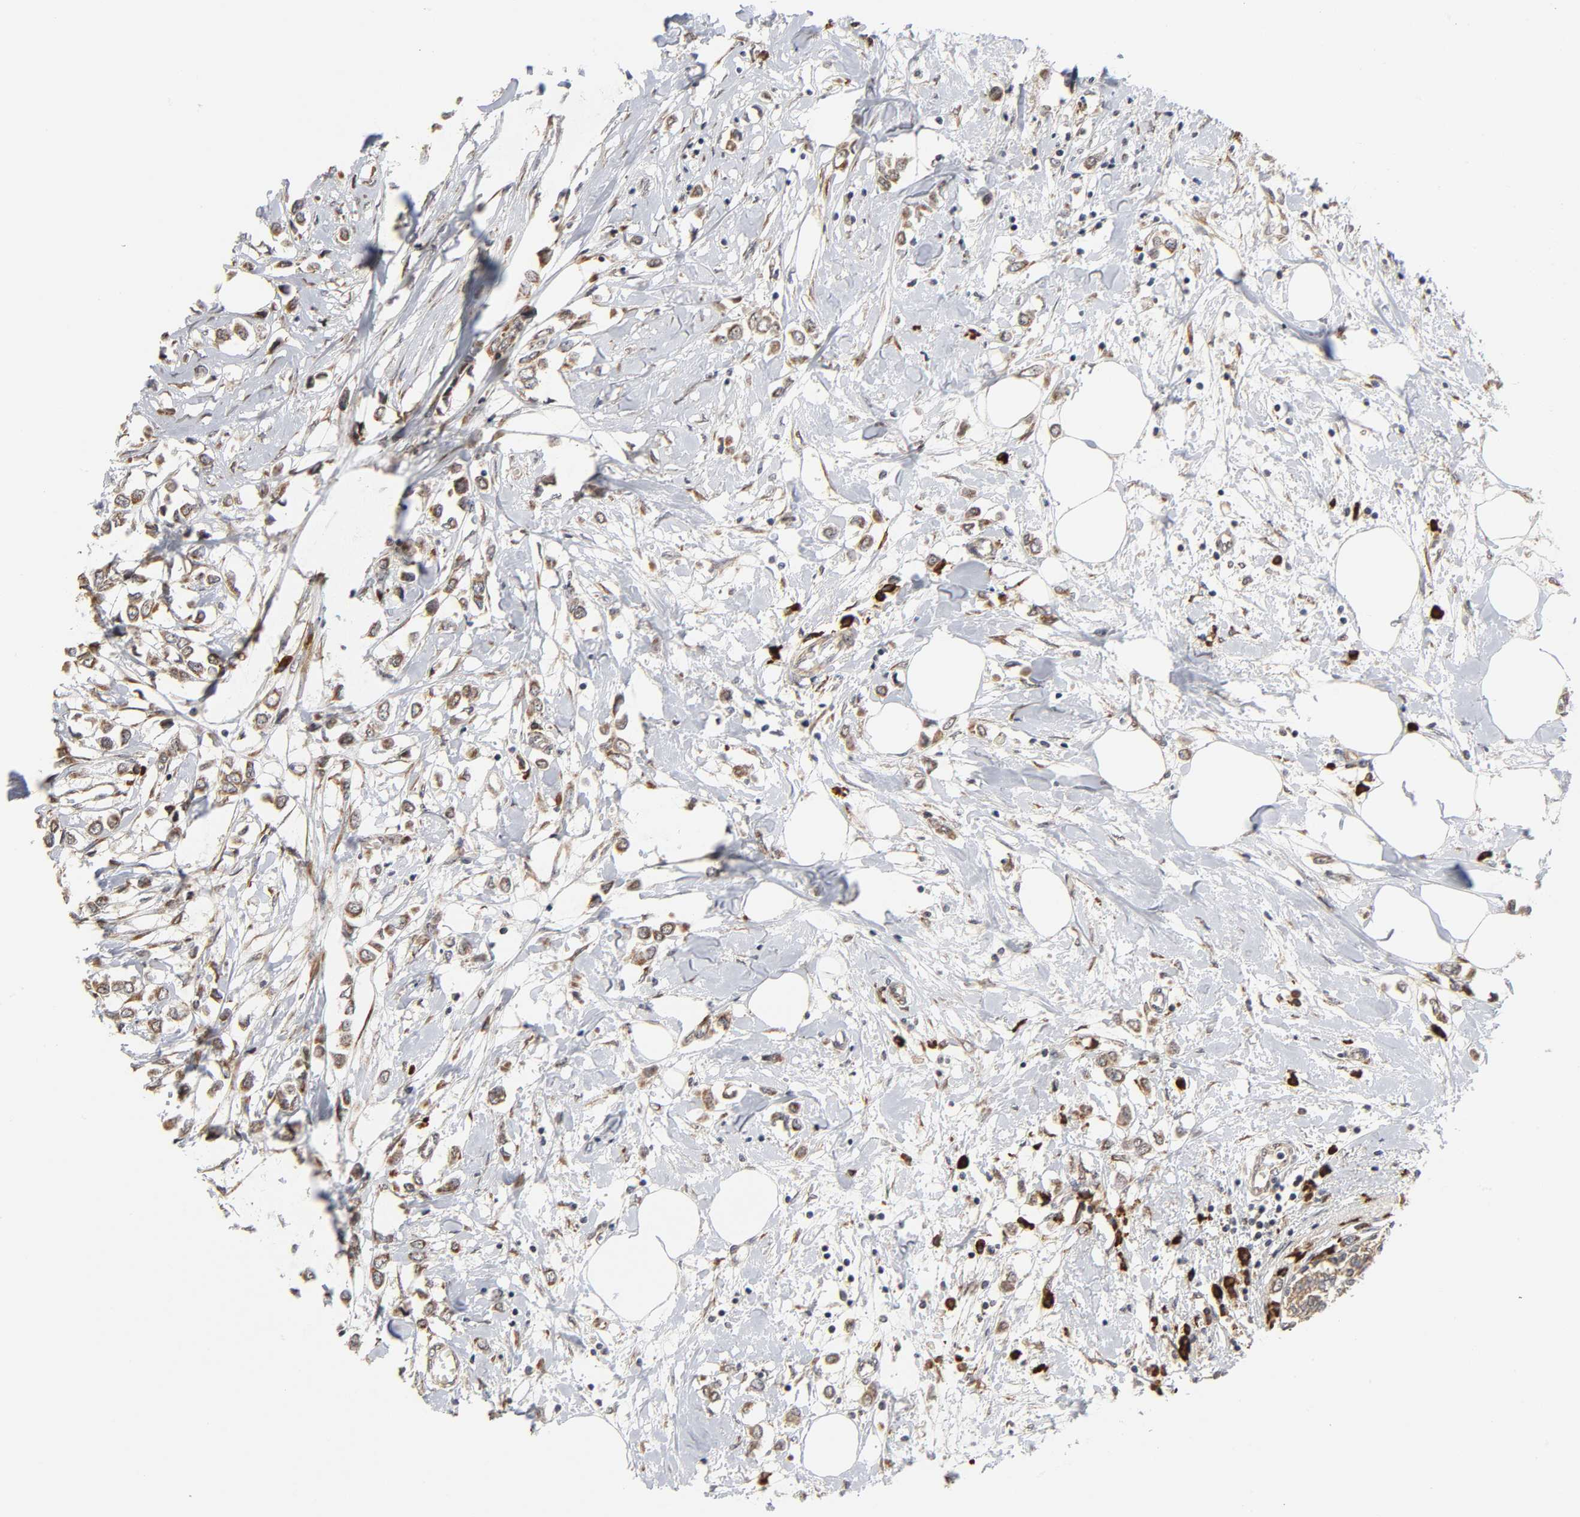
{"staining": {"intensity": "moderate", "quantity": ">75%", "location": "cytoplasmic/membranous"}, "tissue": "breast cancer", "cell_type": "Tumor cells", "image_type": "cancer", "snomed": [{"axis": "morphology", "description": "Lobular carcinoma"}, {"axis": "topography", "description": "Breast"}], "caption": "Immunohistochemical staining of human lobular carcinoma (breast) exhibits moderate cytoplasmic/membranous protein positivity in approximately >75% of tumor cells.", "gene": "SLC30A9", "patient": {"sex": "female", "age": 51}}